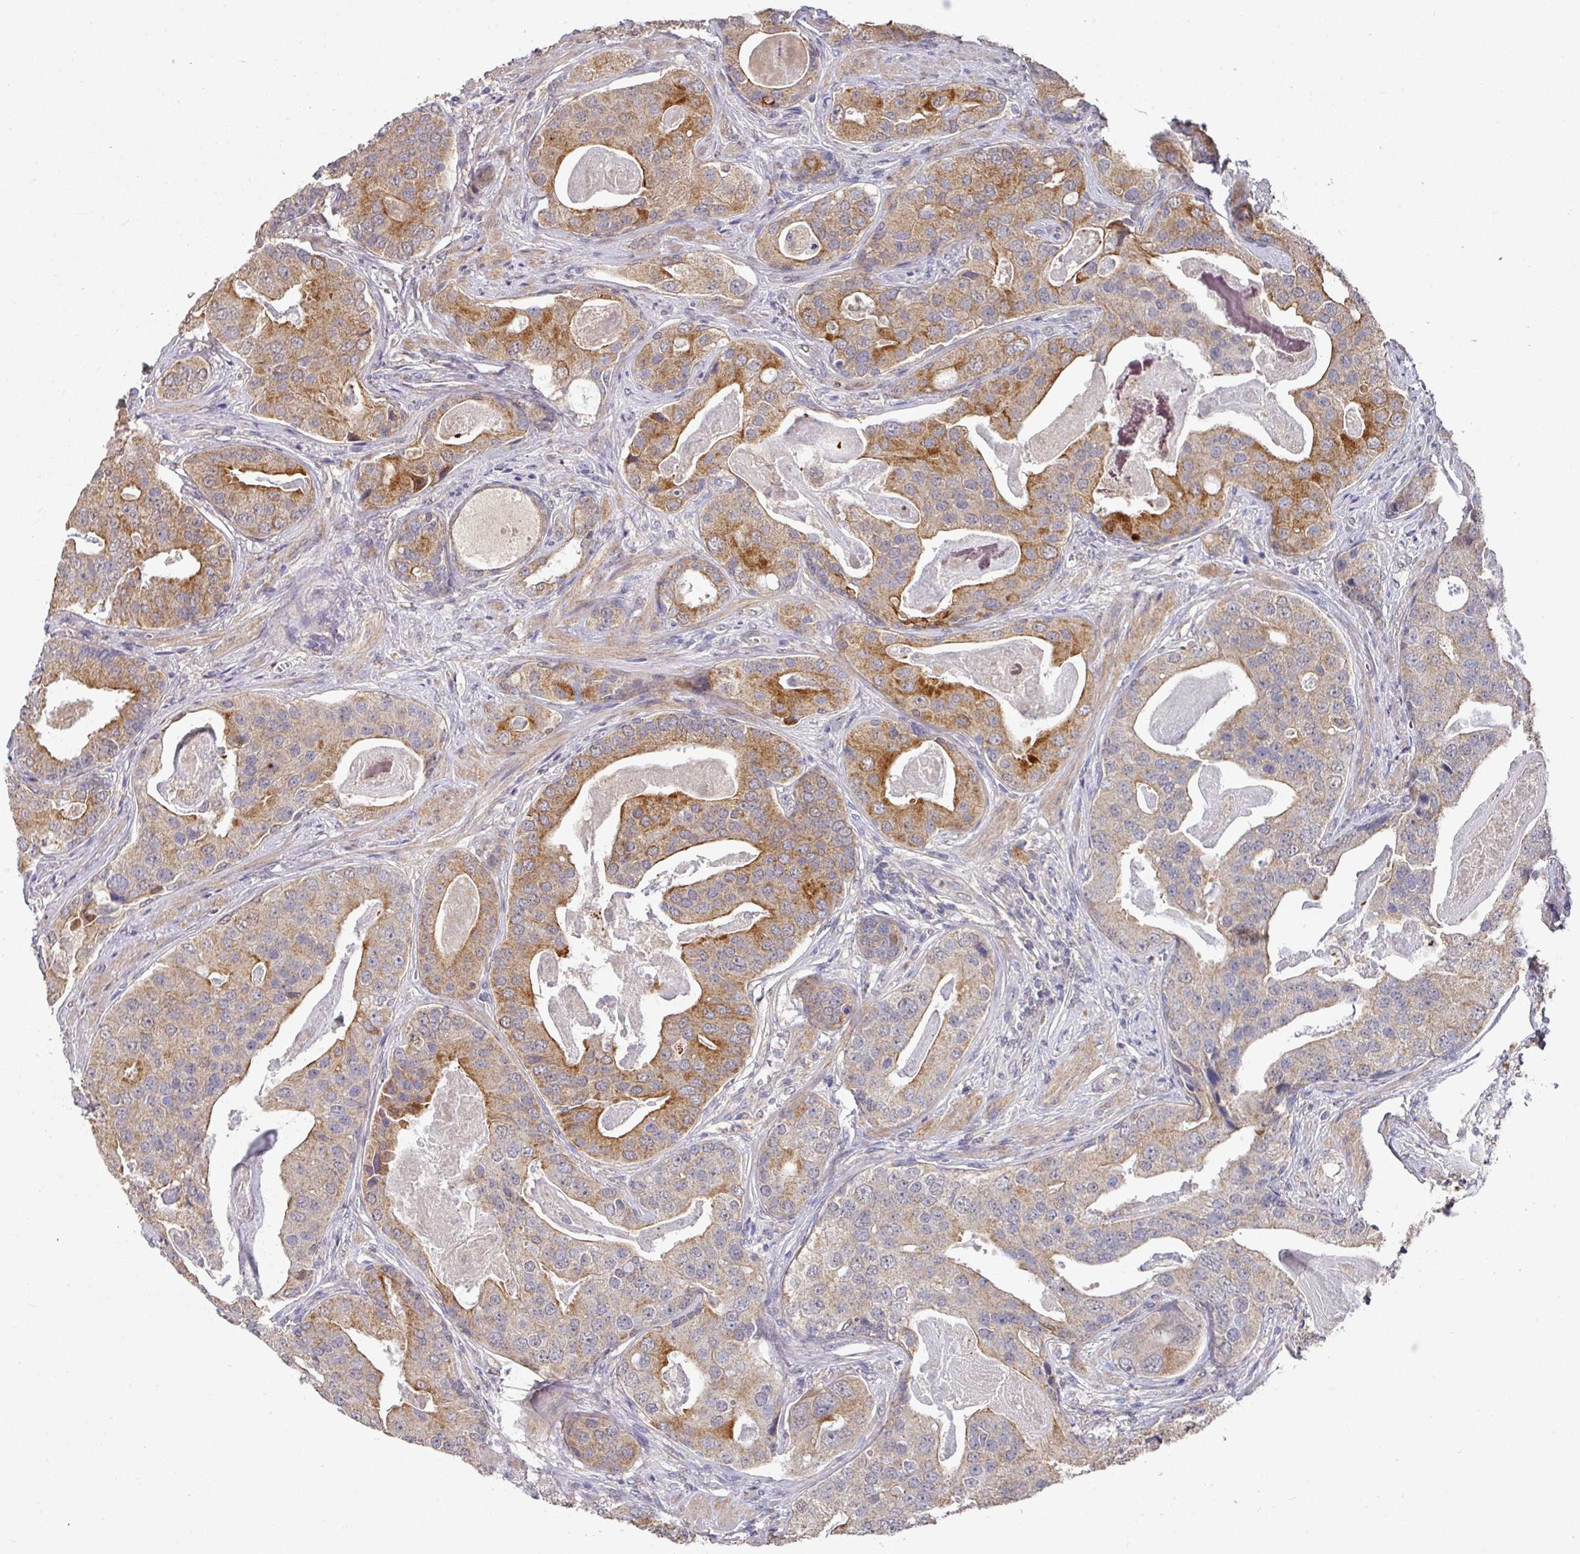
{"staining": {"intensity": "moderate", "quantity": "25%-75%", "location": "cytoplasmic/membranous"}, "tissue": "prostate cancer", "cell_type": "Tumor cells", "image_type": "cancer", "snomed": [{"axis": "morphology", "description": "Adenocarcinoma, High grade"}, {"axis": "topography", "description": "Prostate"}], "caption": "A brown stain highlights moderate cytoplasmic/membranous staining of a protein in human high-grade adenocarcinoma (prostate) tumor cells.", "gene": "EXTL3", "patient": {"sex": "male", "age": 71}}